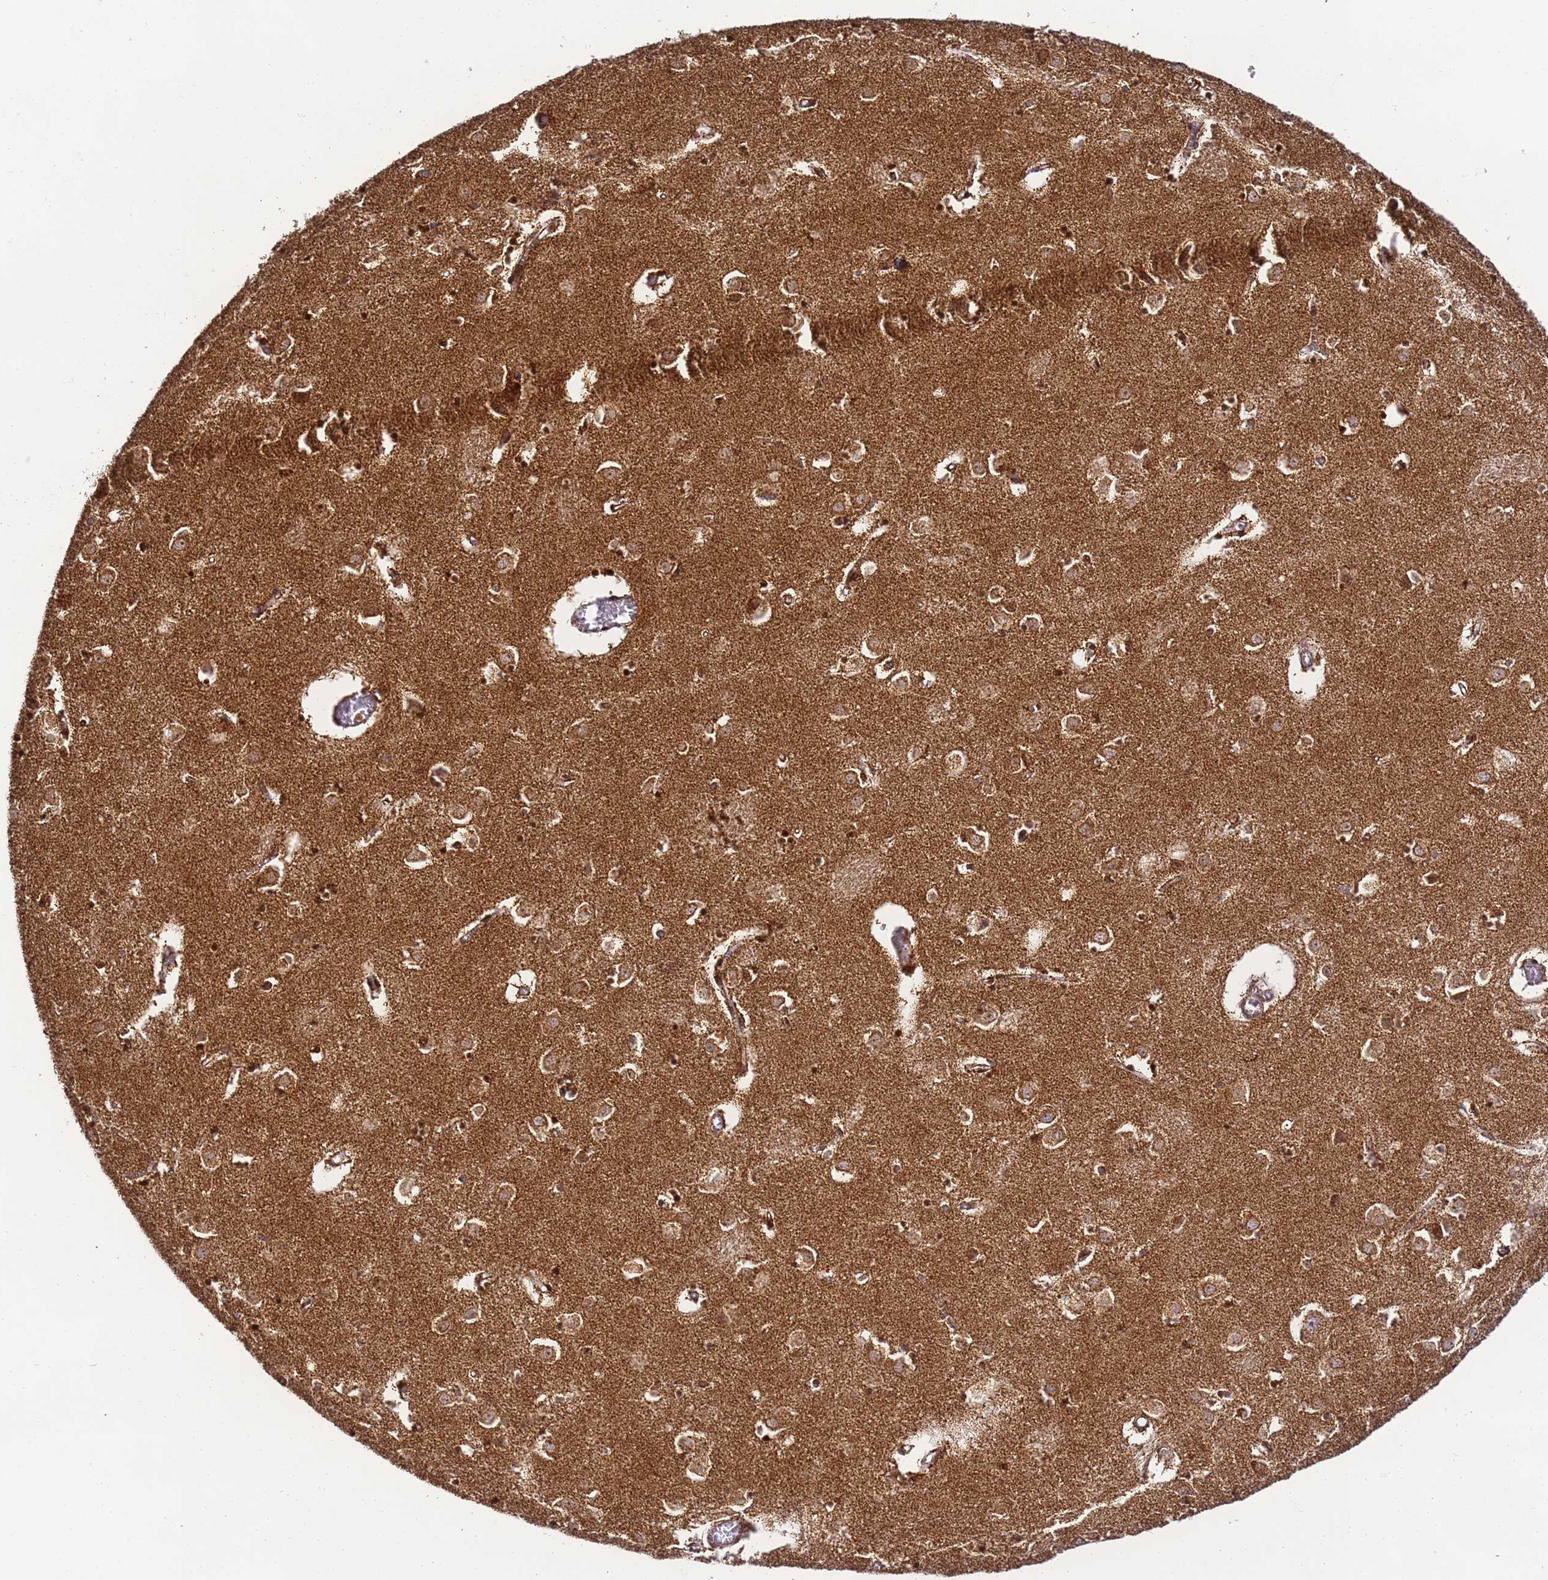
{"staining": {"intensity": "strong", "quantity": "25%-75%", "location": "cytoplasmic/membranous,nuclear"}, "tissue": "caudate", "cell_type": "Glial cells", "image_type": "normal", "snomed": [{"axis": "morphology", "description": "Normal tissue, NOS"}, {"axis": "topography", "description": "Lateral ventricle wall"}], "caption": "Caudate stained with a brown dye shows strong cytoplasmic/membranous,nuclear positive staining in approximately 25%-75% of glial cells.", "gene": "HSPE1", "patient": {"sex": "male", "age": 70}}